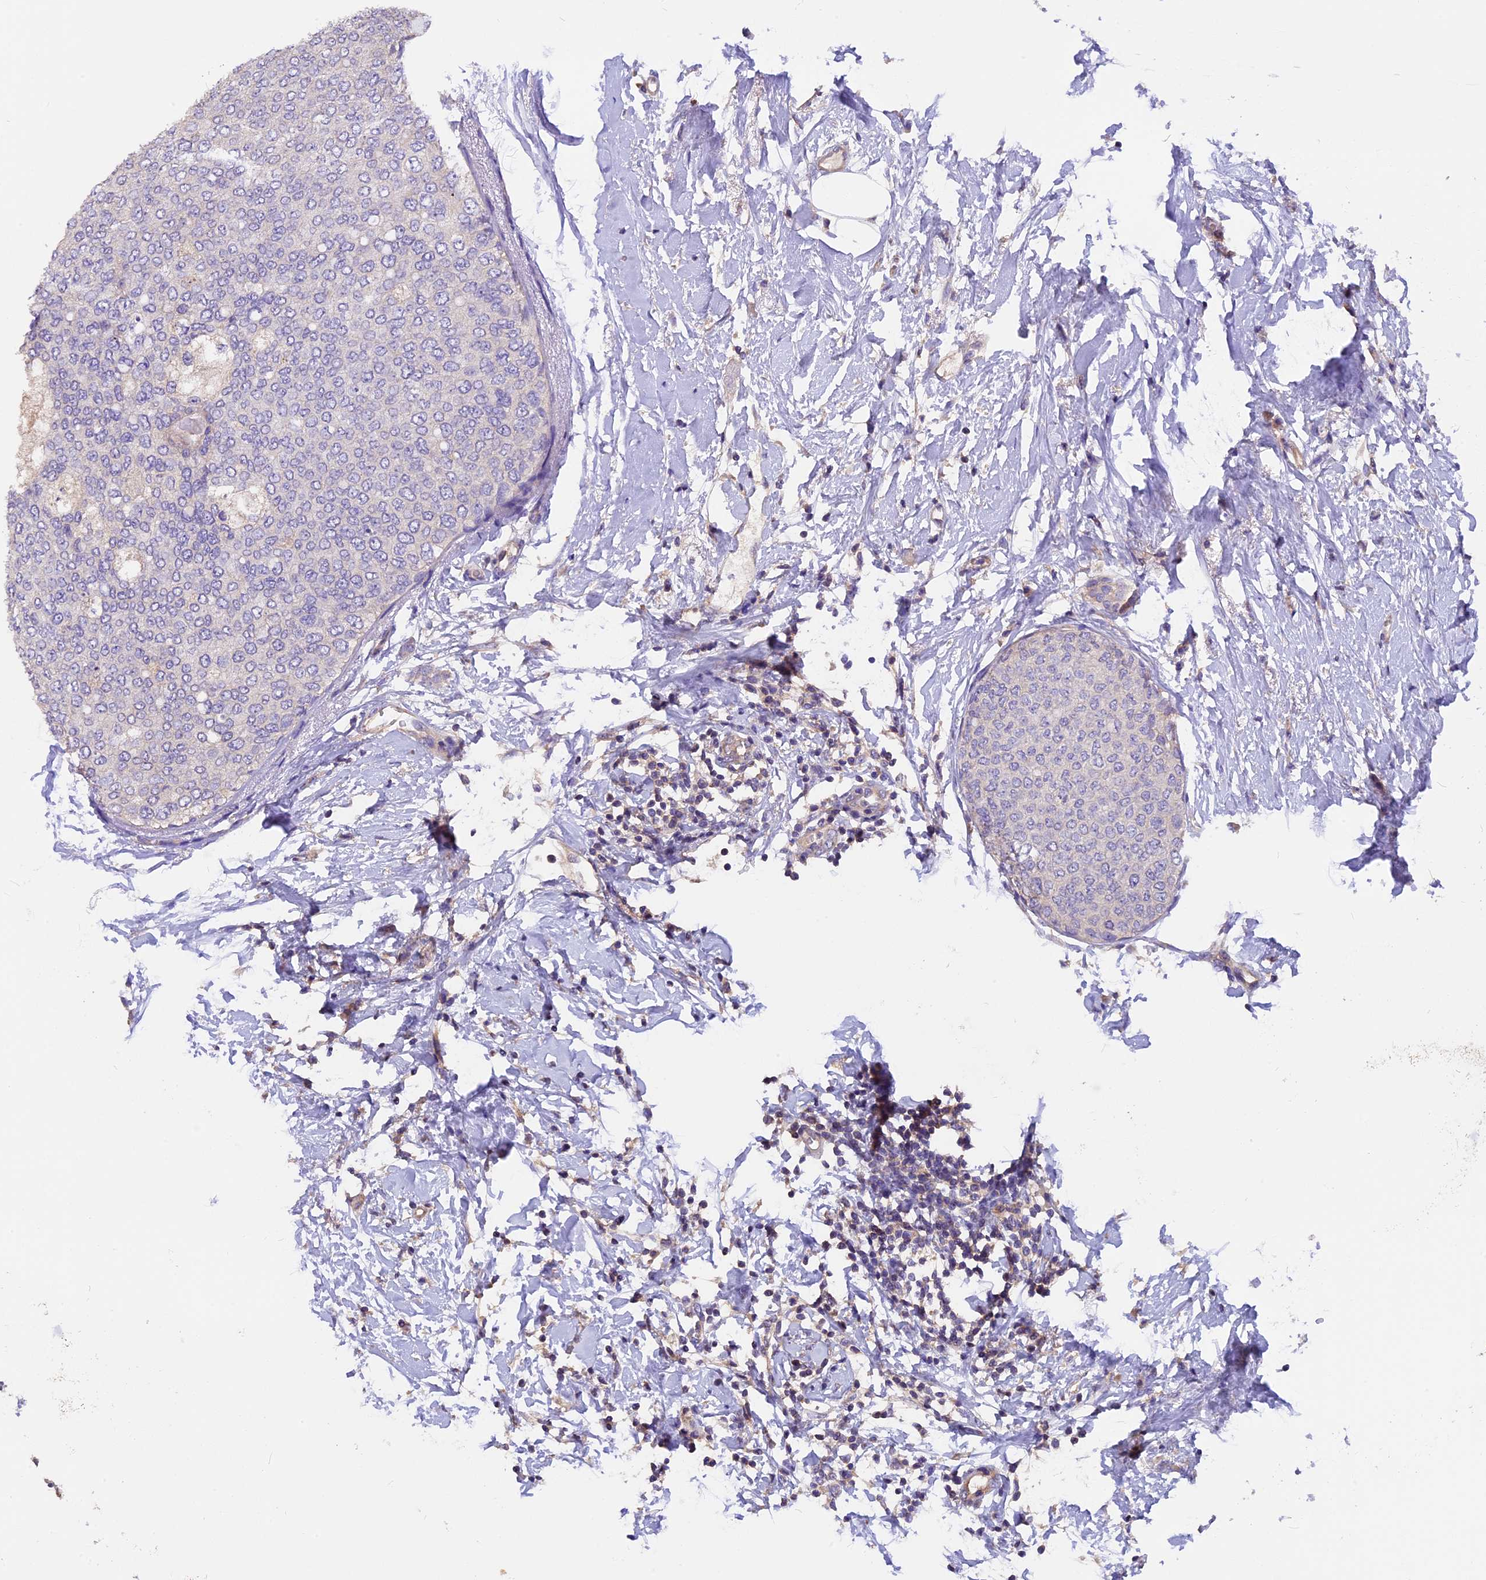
{"staining": {"intensity": "negative", "quantity": "none", "location": "none"}, "tissue": "breast cancer", "cell_type": "Tumor cells", "image_type": "cancer", "snomed": [{"axis": "morphology", "description": "Duct carcinoma"}, {"axis": "topography", "description": "Breast"}], "caption": "IHC of human breast cancer (invasive ductal carcinoma) exhibits no staining in tumor cells.", "gene": "AP3B2", "patient": {"sex": "female", "age": 72}}